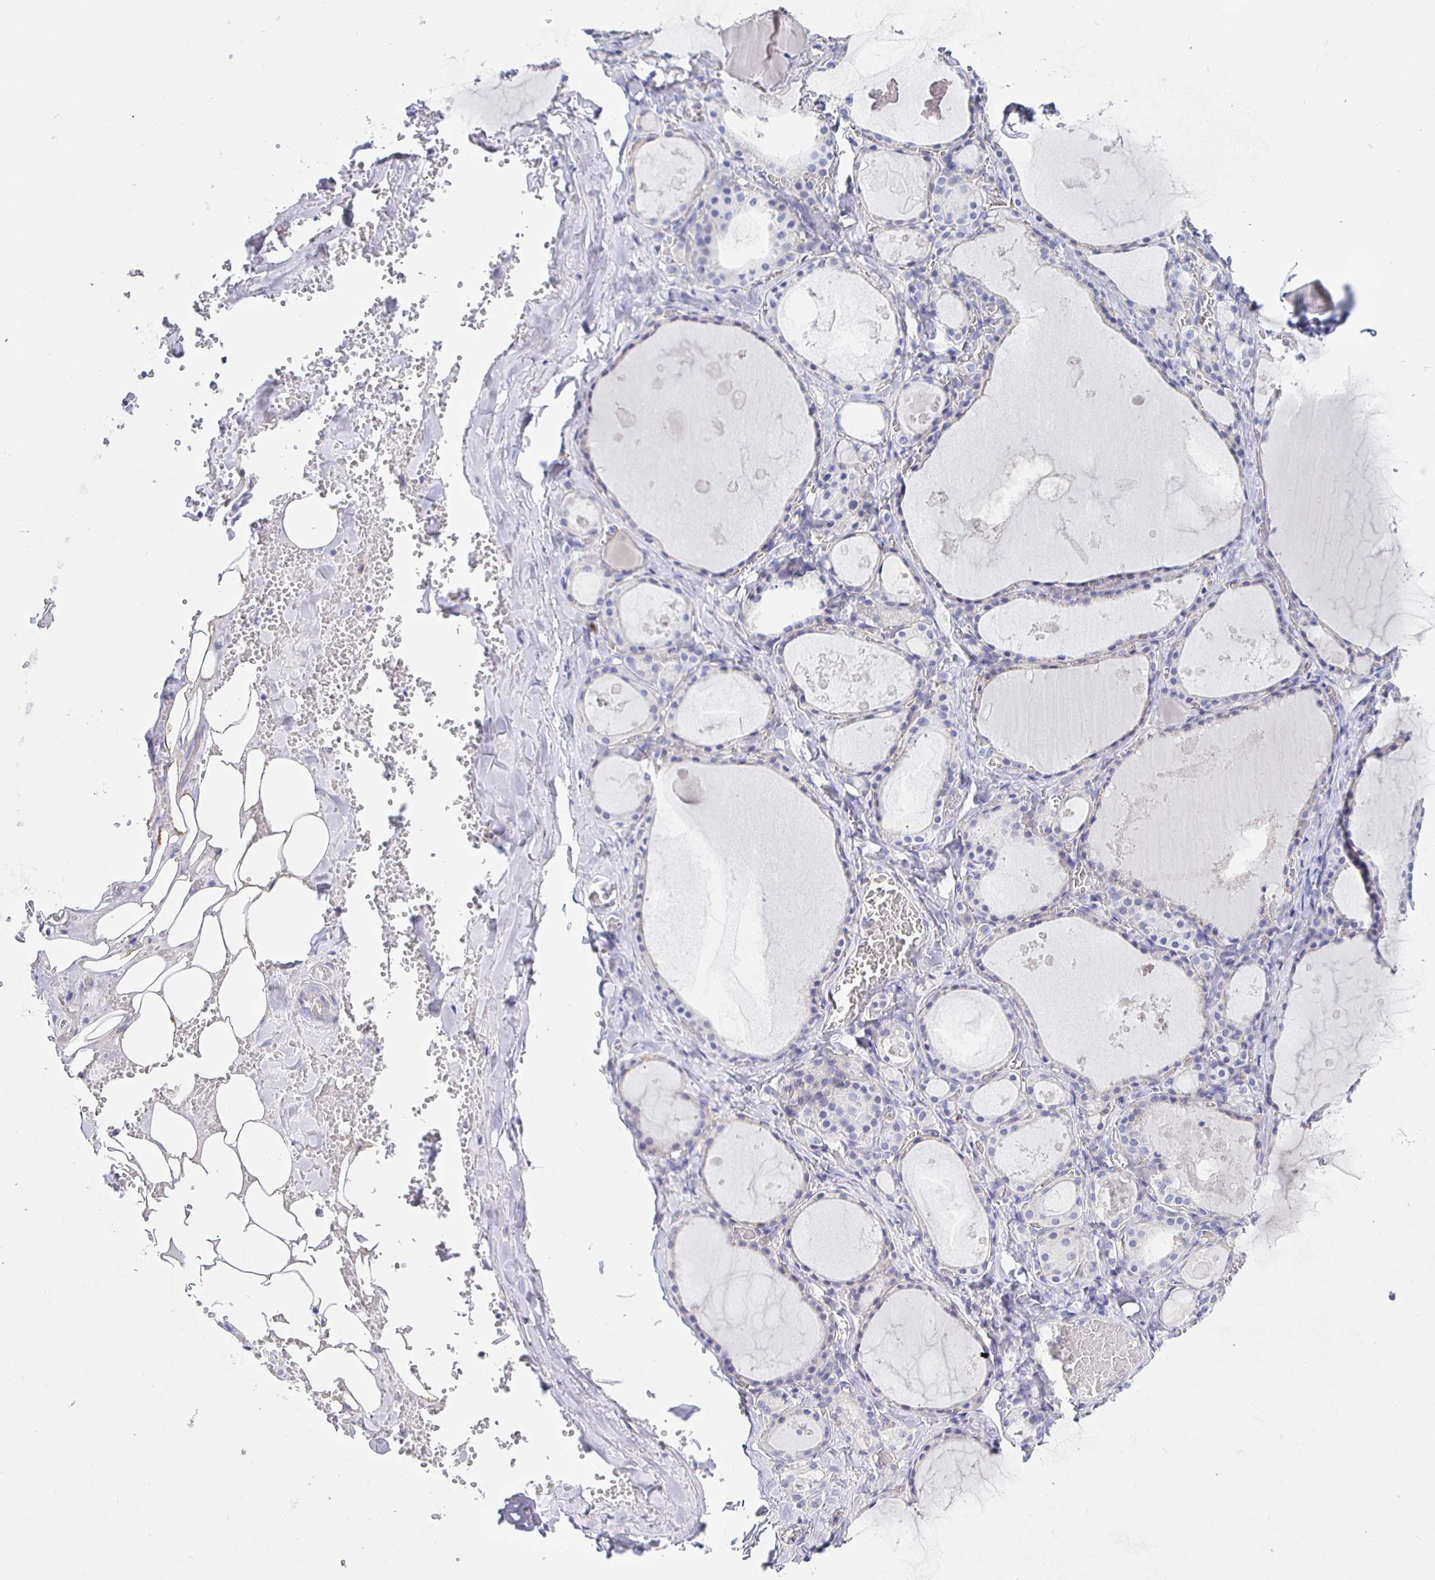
{"staining": {"intensity": "negative", "quantity": "none", "location": "none"}, "tissue": "thyroid gland", "cell_type": "Glandular cells", "image_type": "normal", "snomed": [{"axis": "morphology", "description": "Normal tissue, NOS"}, {"axis": "topography", "description": "Thyroid gland"}], "caption": "Histopathology image shows no protein expression in glandular cells of normal thyroid gland. (Brightfield microscopy of DAB (3,3'-diaminobenzidine) IHC at high magnification).", "gene": "HSPA4L", "patient": {"sex": "male", "age": 56}}